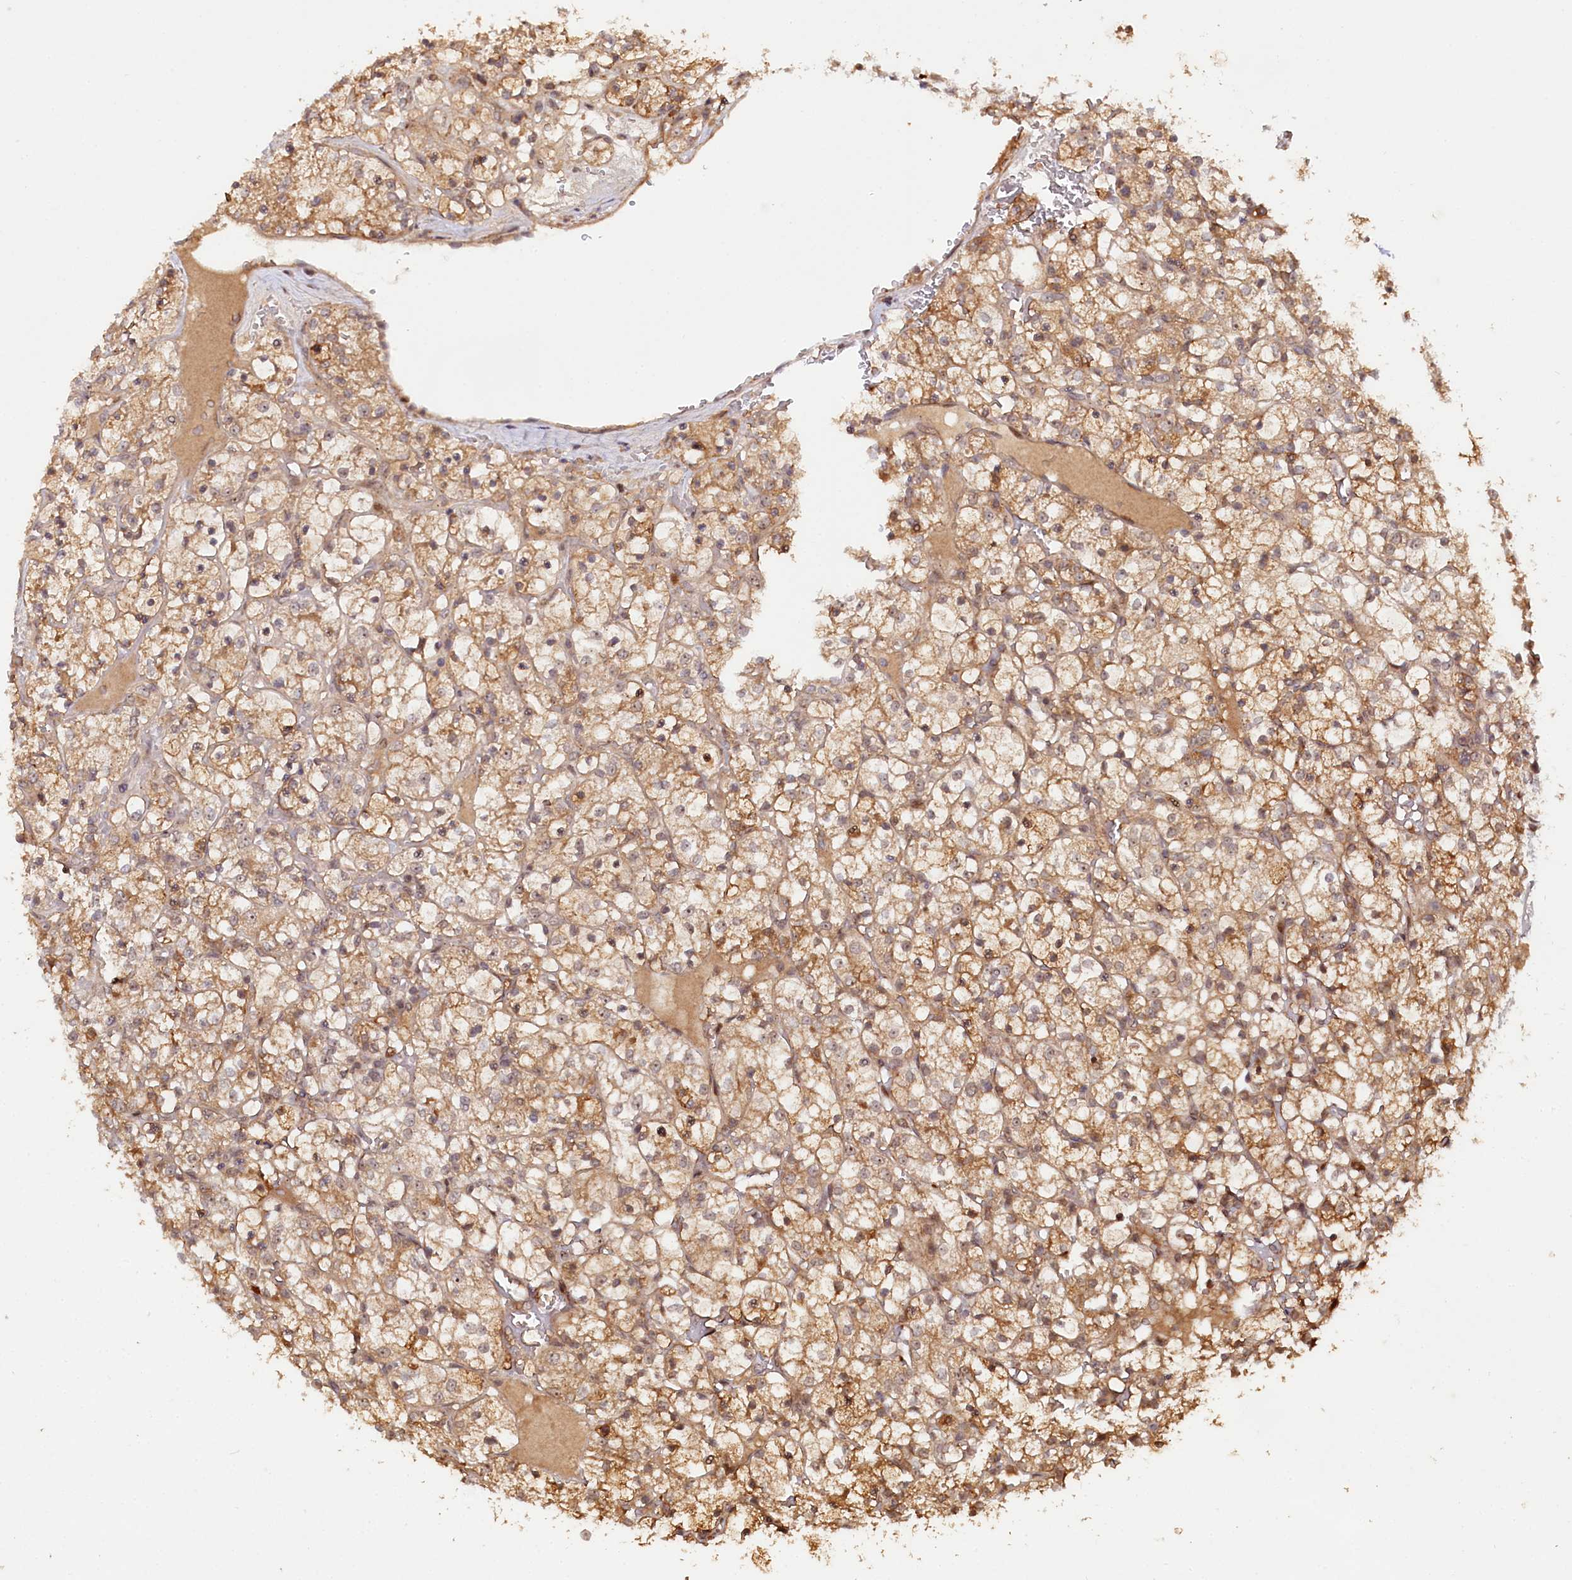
{"staining": {"intensity": "moderate", "quantity": ">75%", "location": "cytoplasmic/membranous"}, "tissue": "renal cancer", "cell_type": "Tumor cells", "image_type": "cancer", "snomed": [{"axis": "morphology", "description": "Adenocarcinoma, NOS"}, {"axis": "topography", "description": "Kidney"}], "caption": "Brown immunohistochemical staining in human adenocarcinoma (renal) demonstrates moderate cytoplasmic/membranous expression in approximately >75% of tumor cells. The staining was performed using DAB to visualize the protein expression in brown, while the nuclei were stained in blue with hematoxylin (Magnification: 20x).", "gene": "NEDD1", "patient": {"sex": "female", "age": 69}}